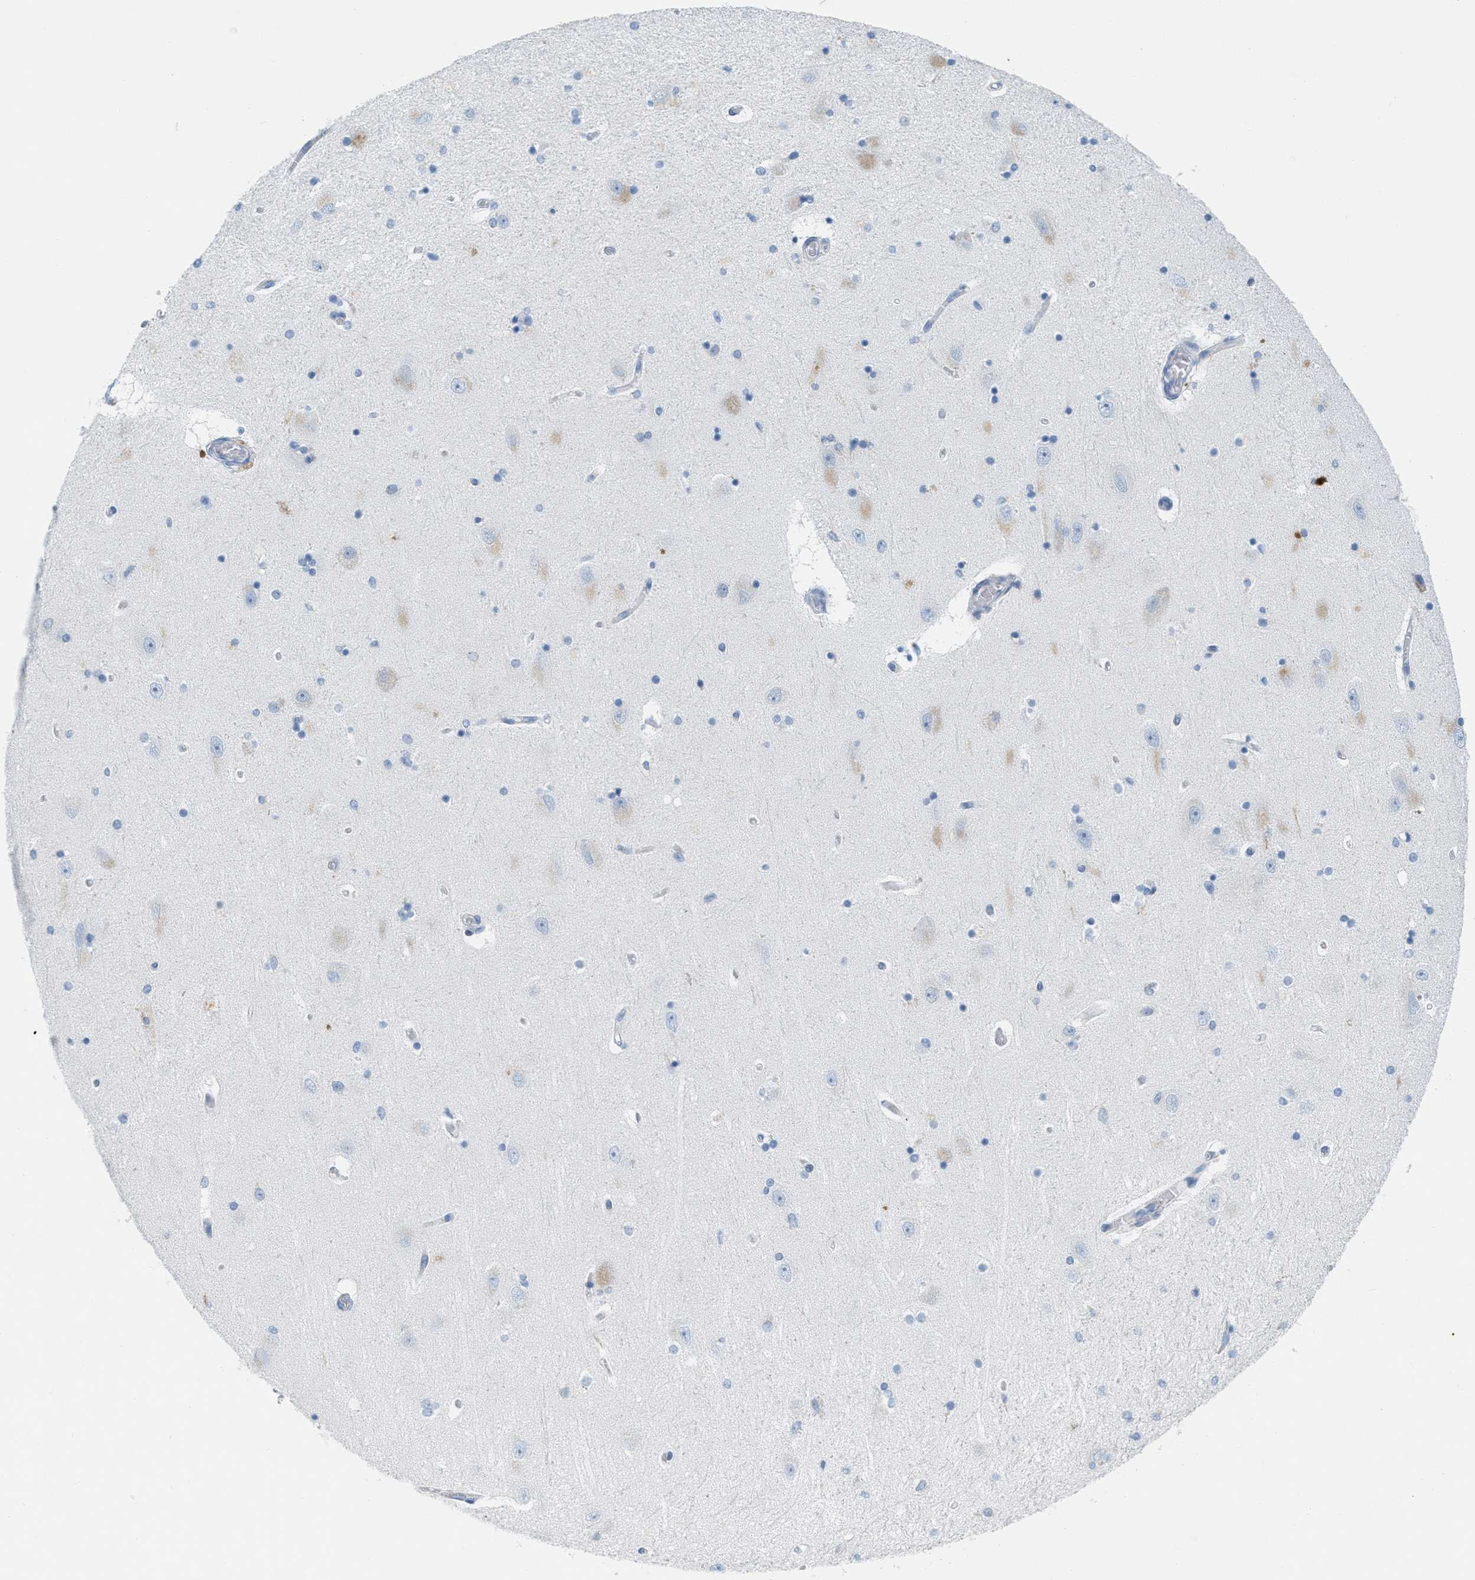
{"staining": {"intensity": "negative", "quantity": "none", "location": "none"}, "tissue": "hippocampus", "cell_type": "Glial cells", "image_type": "normal", "snomed": [{"axis": "morphology", "description": "Normal tissue, NOS"}, {"axis": "topography", "description": "Hippocampus"}], "caption": "Glial cells show no significant positivity in normal hippocampus. (Stains: DAB IHC with hematoxylin counter stain, Microscopy: brightfield microscopy at high magnification).", "gene": "TEX264", "patient": {"sex": "female", "age": 54}}